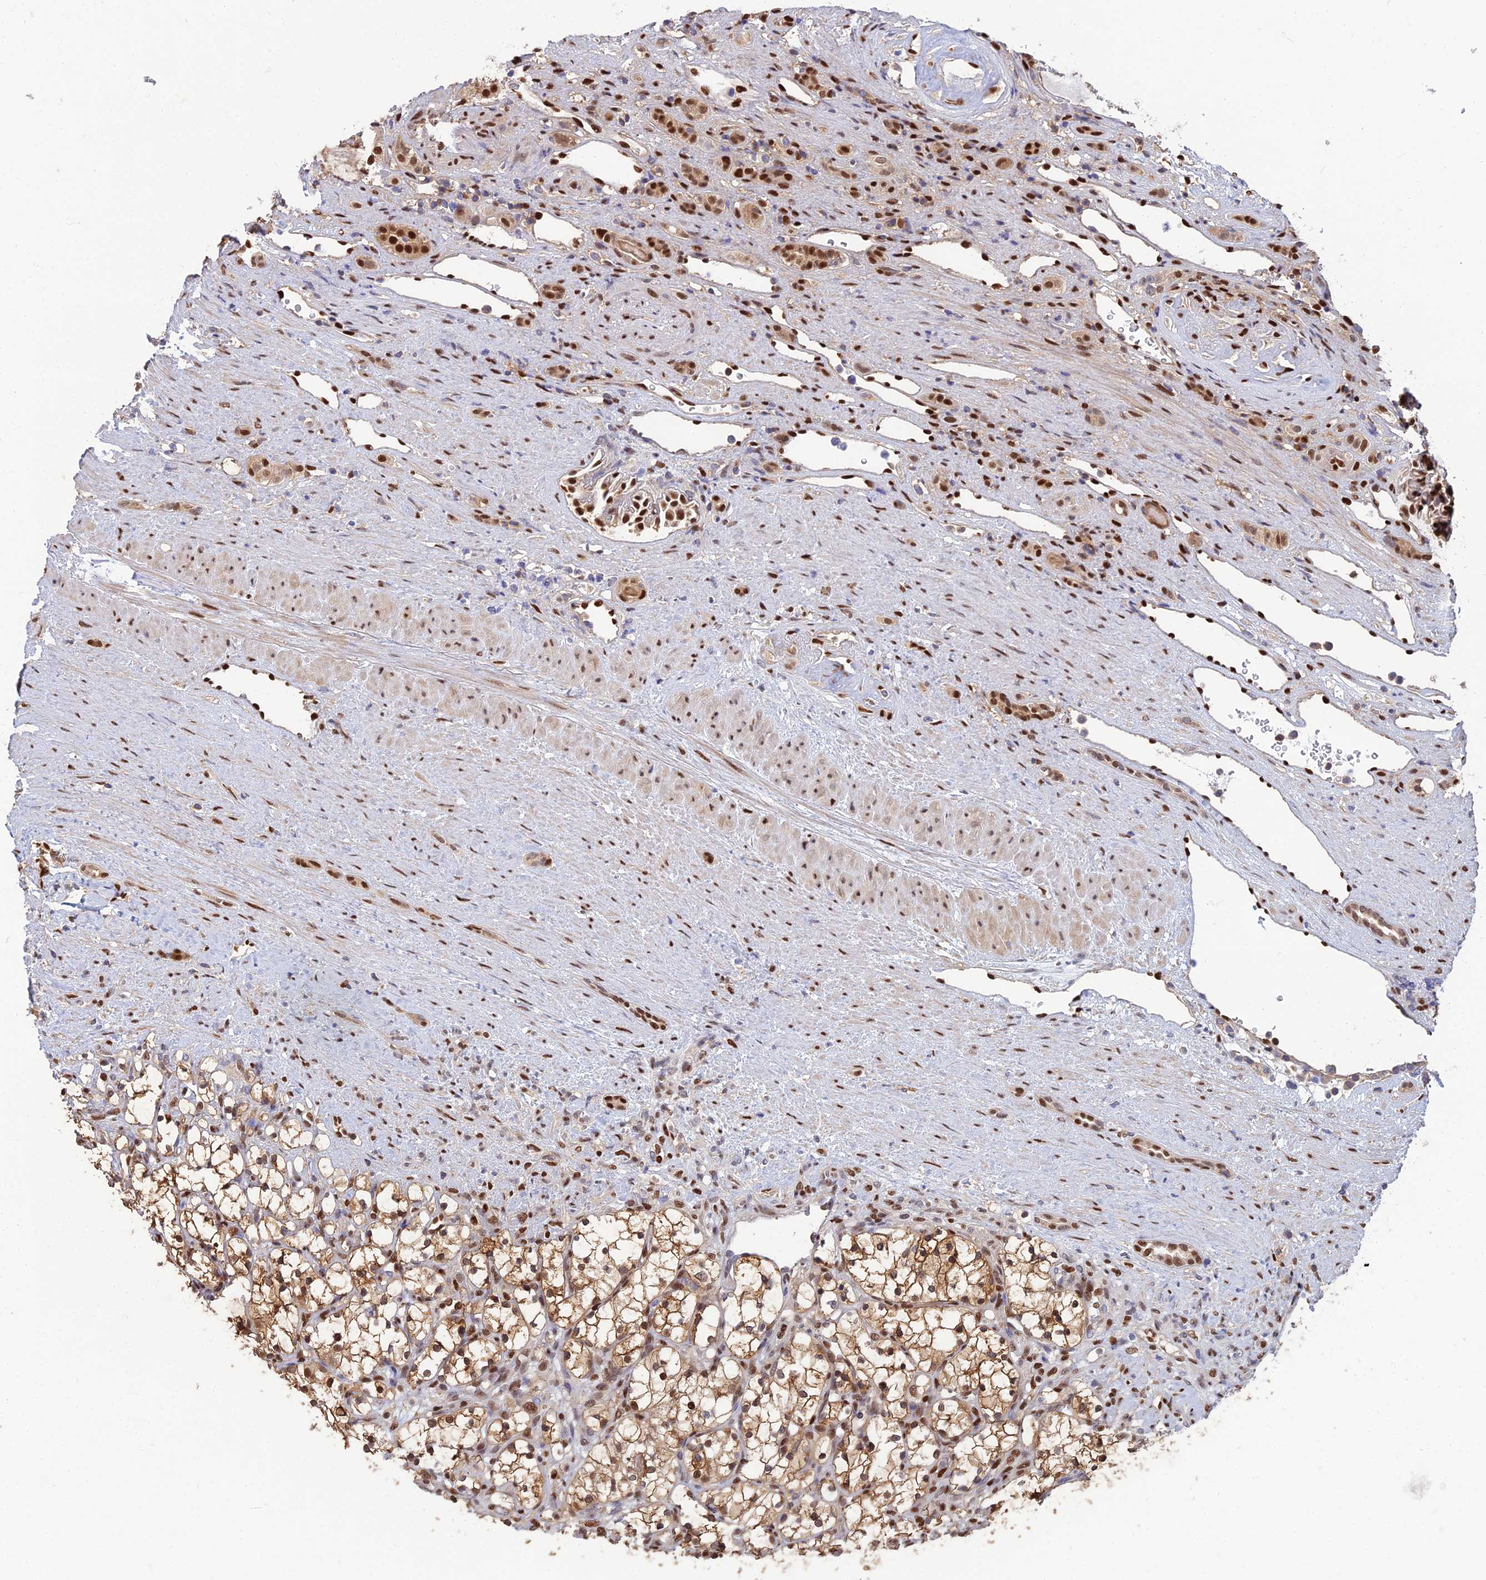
{"staining": {"intensity": "strong", "quantity": ">75%", "location": "cytoplasmic/membranous,nuclear"}, "tissue": "renal cancer", "cell_type": "Tumor cells", "image_type": "cancer", "snomed": [{"axis": "morphology", "description": "Adenocarcinoma, NOS"}, {"axis": "topography", "description": "Kidney"}], "caption": "Immunohistochemical staining of human adenocarcinoma (renal) demonstrates high levels of strong cytoplasmic/membranous and nuclear expression in about >75% of tumor cells.", "gene": "DNPEP", "patient": {"sex": "female", "age": 69}}